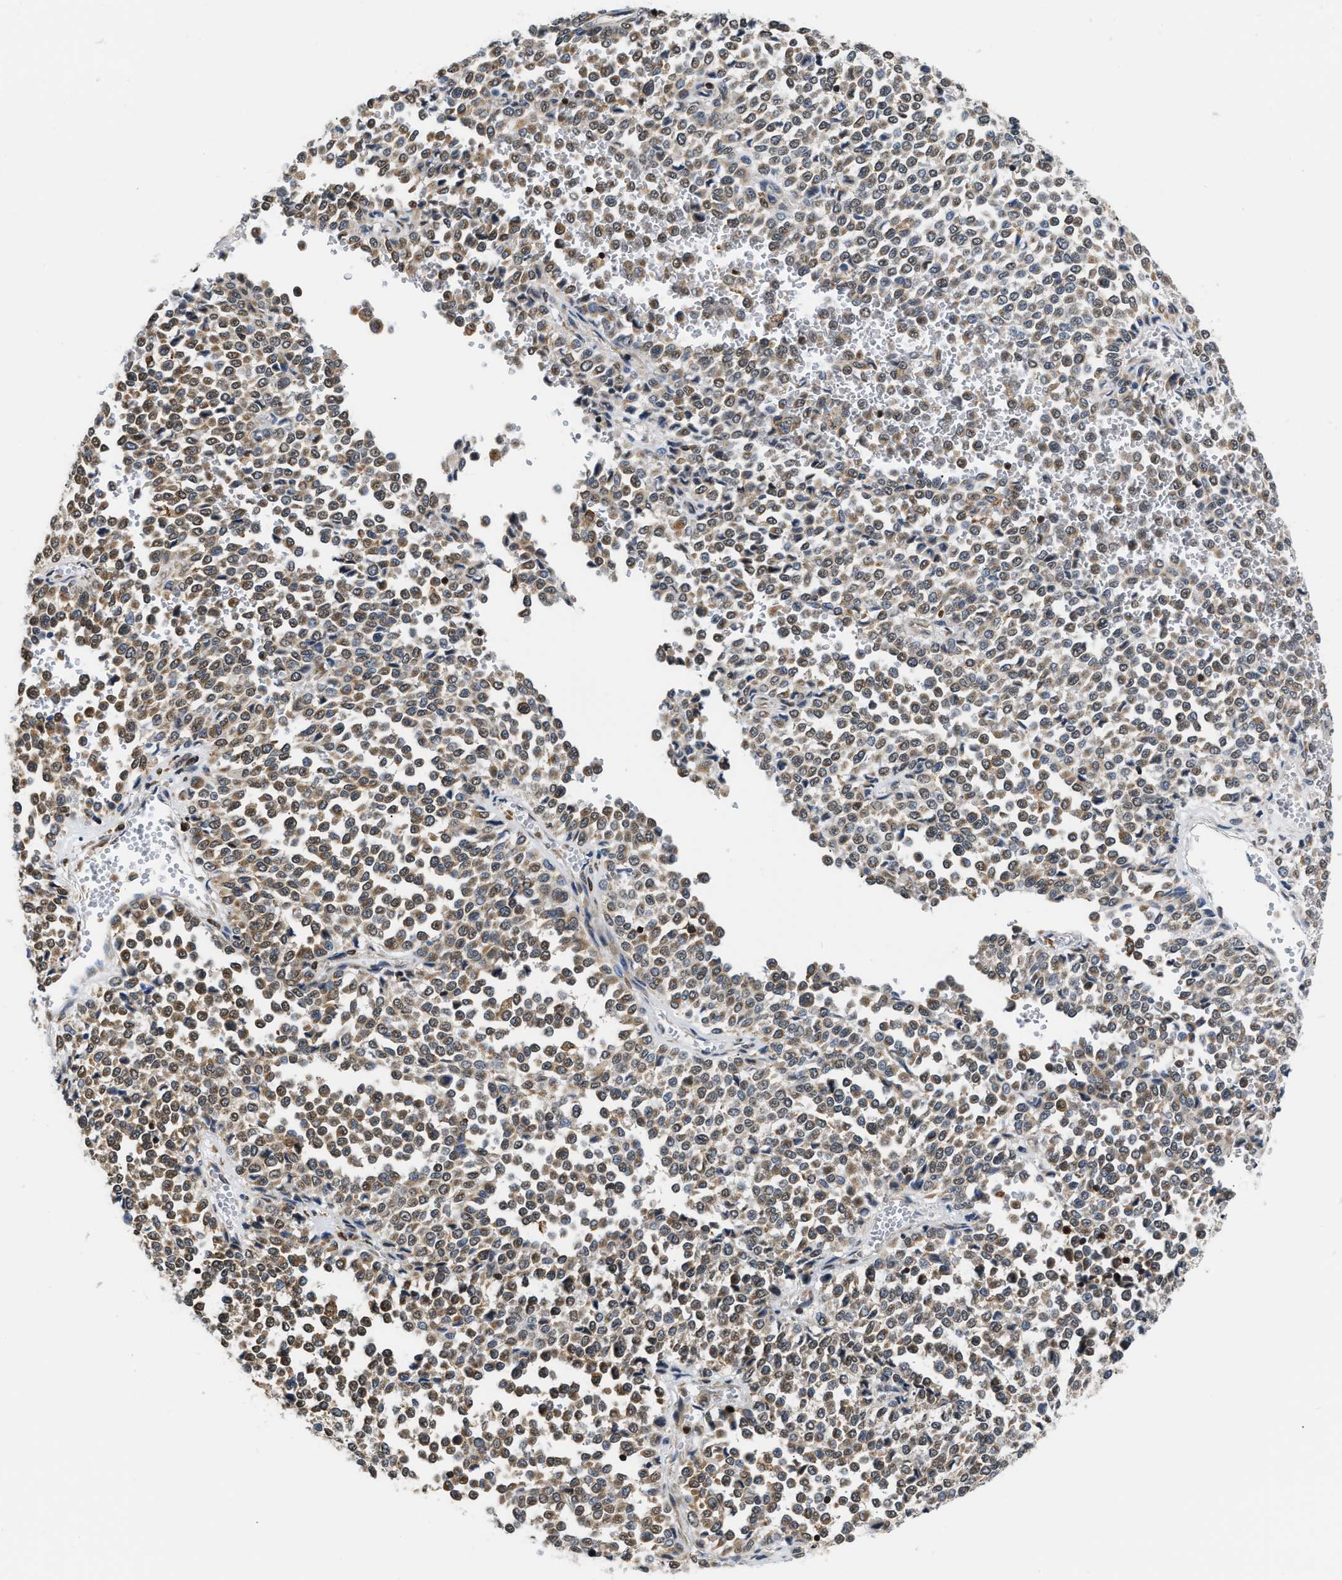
{"staining": {"intensity": "moderate", "quantity": ">75%", "location": "cytoplasmic/membranous,nuclear"}, "tissue": "melanoma", "cell_type": "Tumor cells", "image_type": "cancer", "snomed": [{"axis": "morphology", "description": "Malignant melanoma, Metastatic site"}, {"axis": "topography", "description": "Pancreas"}], "caption": "A photomicrograph showing moderate cytoplasmic/membranous and nuclear expression in approximately >75% of tumor cells in melanoma, as visualized by brown immunohistochemical staining.", "gene": "STK10", "patient": {"sex": "female", "age": 30}}